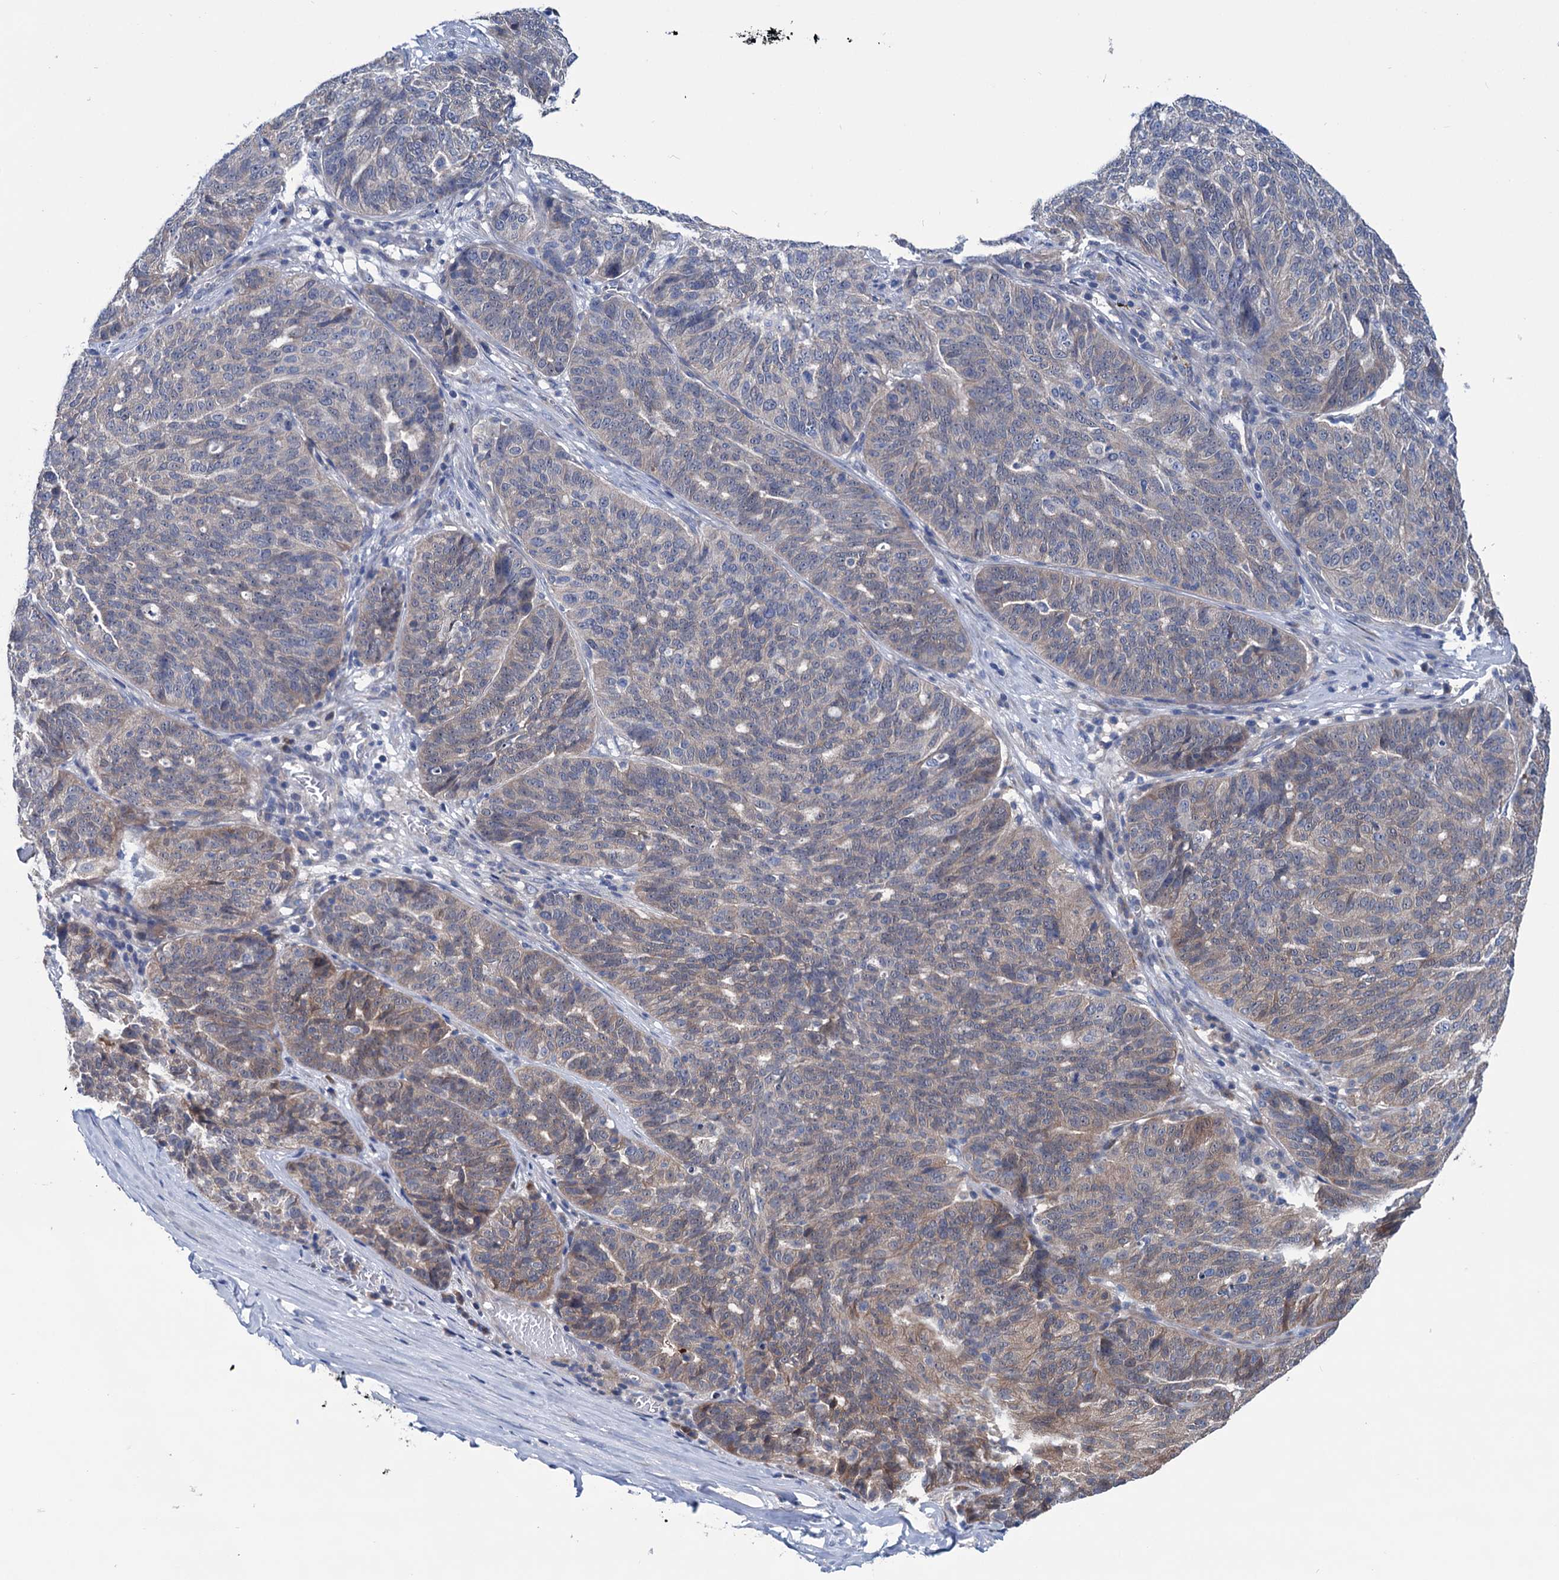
{"staining": {"intensity": "weak", "quantity": "25%-75%", "location": "cytoplasmic/membranous"}, "tissue": "ovarian cancer", "cell_type": "Tumor cells", "image_type": "cancer", "snomed": [{"axis": "morphology", "description": "Cystadenocarcinoma, serous, NOS"}, {"axis": "topography", "description": "Ovary"}], "caption": "There is low levels of weak cytoplasmic/membranous positivity in tumor cells of ovarian serous cystadenocarcinoma, as demonstrated by immunohistochemical staining (brown color).", "gene": "EYA4", "patient": {"sex": "female", "age": 59}}